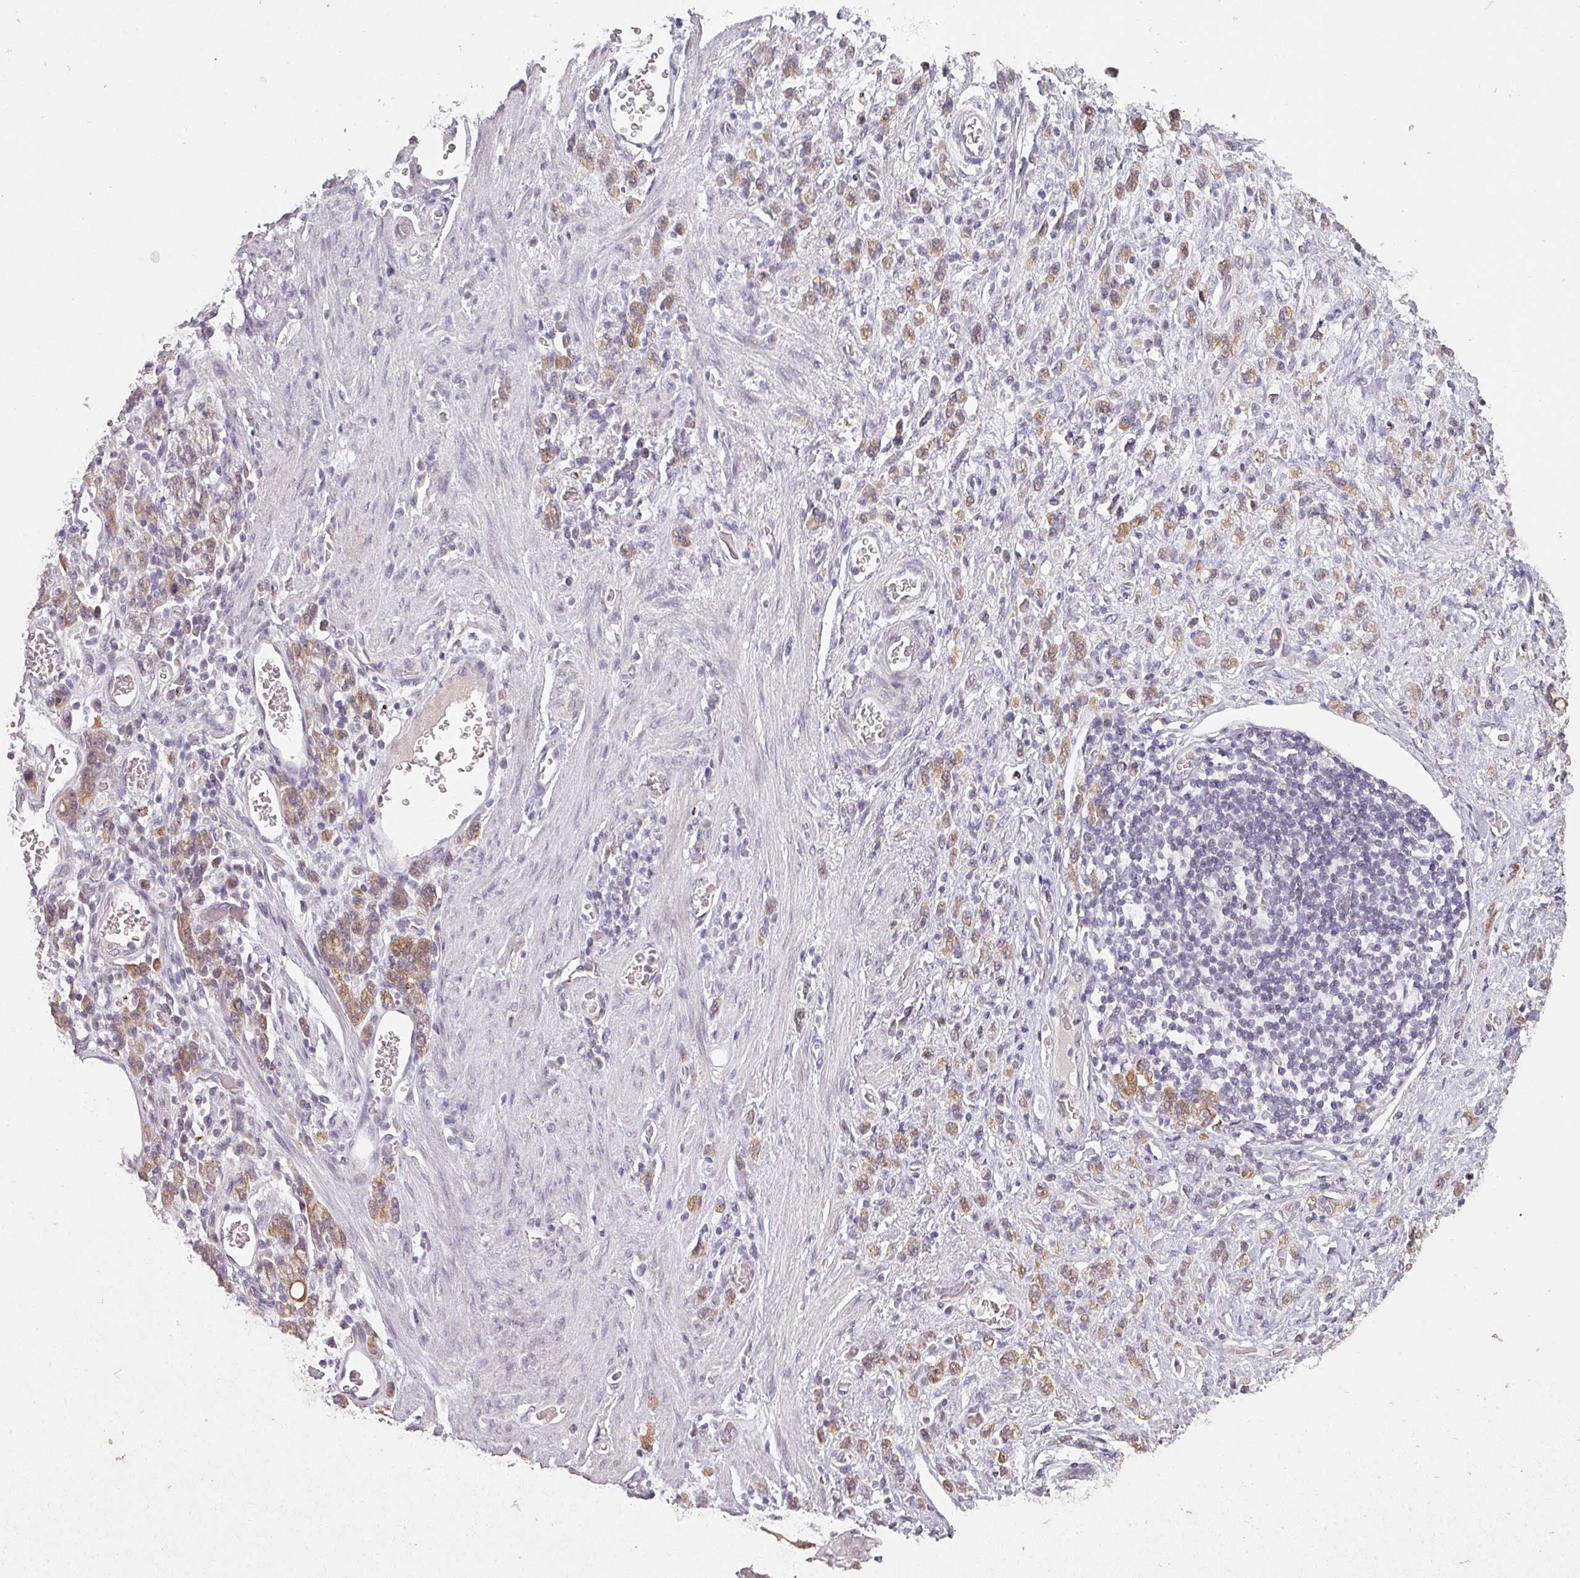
{"staining": {"intensity": "moderate", "quantity": ">75%", "location": "cytoplasmic/membranous"}, "tissue": "stomach cancer", "cell_type": "Tumor cells", "image_type": "cancer", "snomed": [{"axis": "morphology", "description": "Adenocarcinoma, NOS"}, {"axis": "topography", "description": "Stomach"}], "caption": "IHC staining of adenocarcinoma (stomach), which shows medium levels of moderate cytoplasmic/membranous expression in approximately >75% of tumor cells indicating moderate cytoplasmic/membranous protein expression. The staining was performed using DAB (brown) for protein detection and nuclei were counterstained in hematoxylin (blue).", "gene": "LYPLA1", "patient": {"sex": "male", "age": 77}}